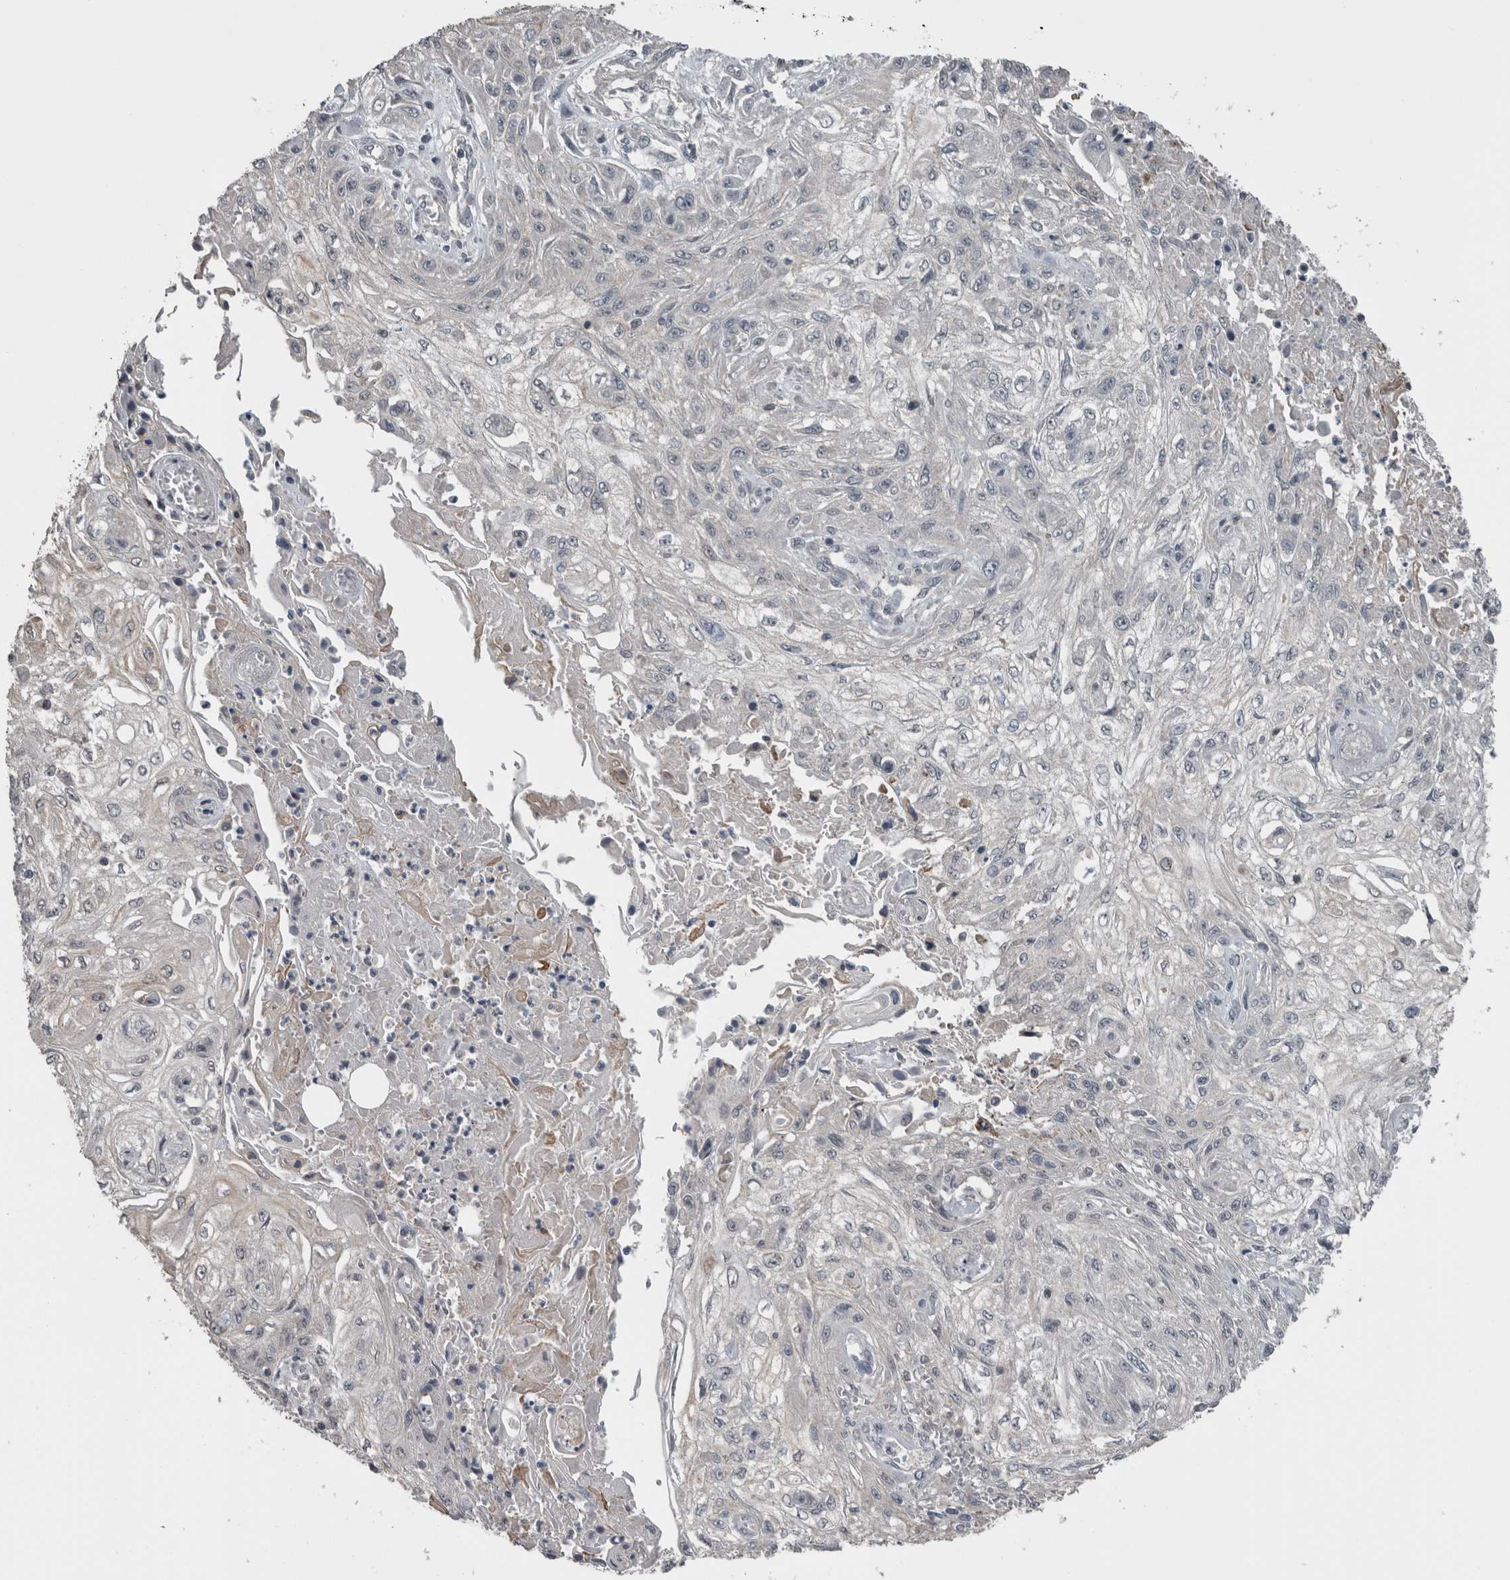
{"staining": {"intensity": "negative", "quantity": "none", "location": "none"}, "tissue": "skin cancer", "cell_type": "Tumor cells", "image_type": "cancer", "snomed": [{"axis": "morphology", "description": "Squamous cell carcinoma, NOS"}, {"axis": "morphology", "description": "Squamous cell carcinoma, metastatic, NOS"}, {"axis": "topography", "description": "Skin"}, {"axis": "topography", "description": "Lymph node"}], "caption": "An IHC image of skin metastatic squamous cell carcinoma is shown. There is no staining in tumor cells of skin metastatic squamous cell carcinoma.", "gene": "ZBTB21", "patient": {"sex": "male", "age": 75}}